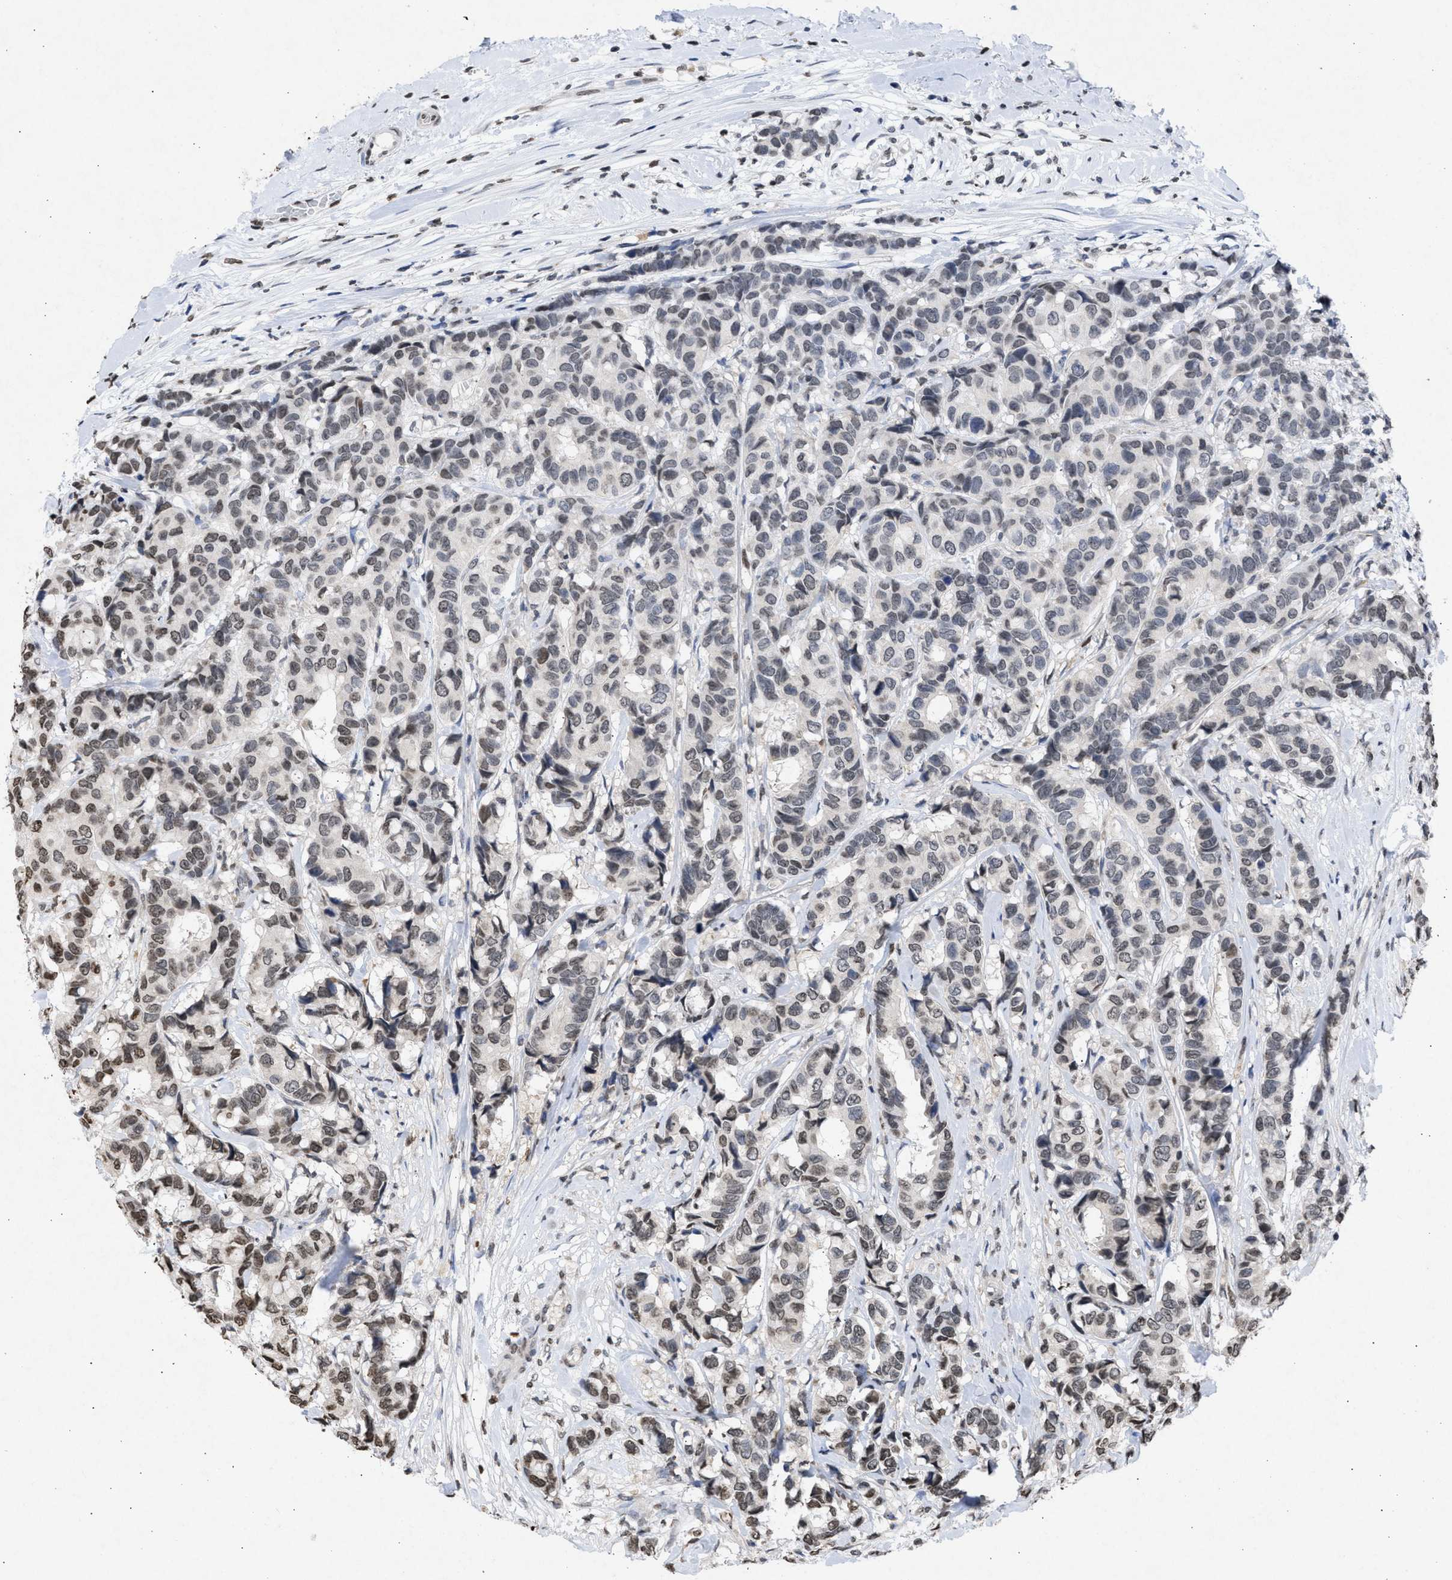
{"staining": {"intensity": "weak", "quantity": "25%-75%", "location": "nuclear"}, "tissue": "breast cancer", "cell_type": "Tumor cells", "image_type": "cancer", "snomed": [{"axis": "morphology", "description": "Duct carcinoma"}, {"axis": "topography", "description": "Breast"}], "caption": "A high-resolution histopathology image shows immunohistochemistry (IHC) staining of intraductal carcinoma (breast), which shows weak nuclear expression in approximately 25%-75% of tumor cells. (DAB IHC with brightfield microscopy, high magnification).", "gene": "NUP35", "patient": {"sex": "female", "age": 87}}